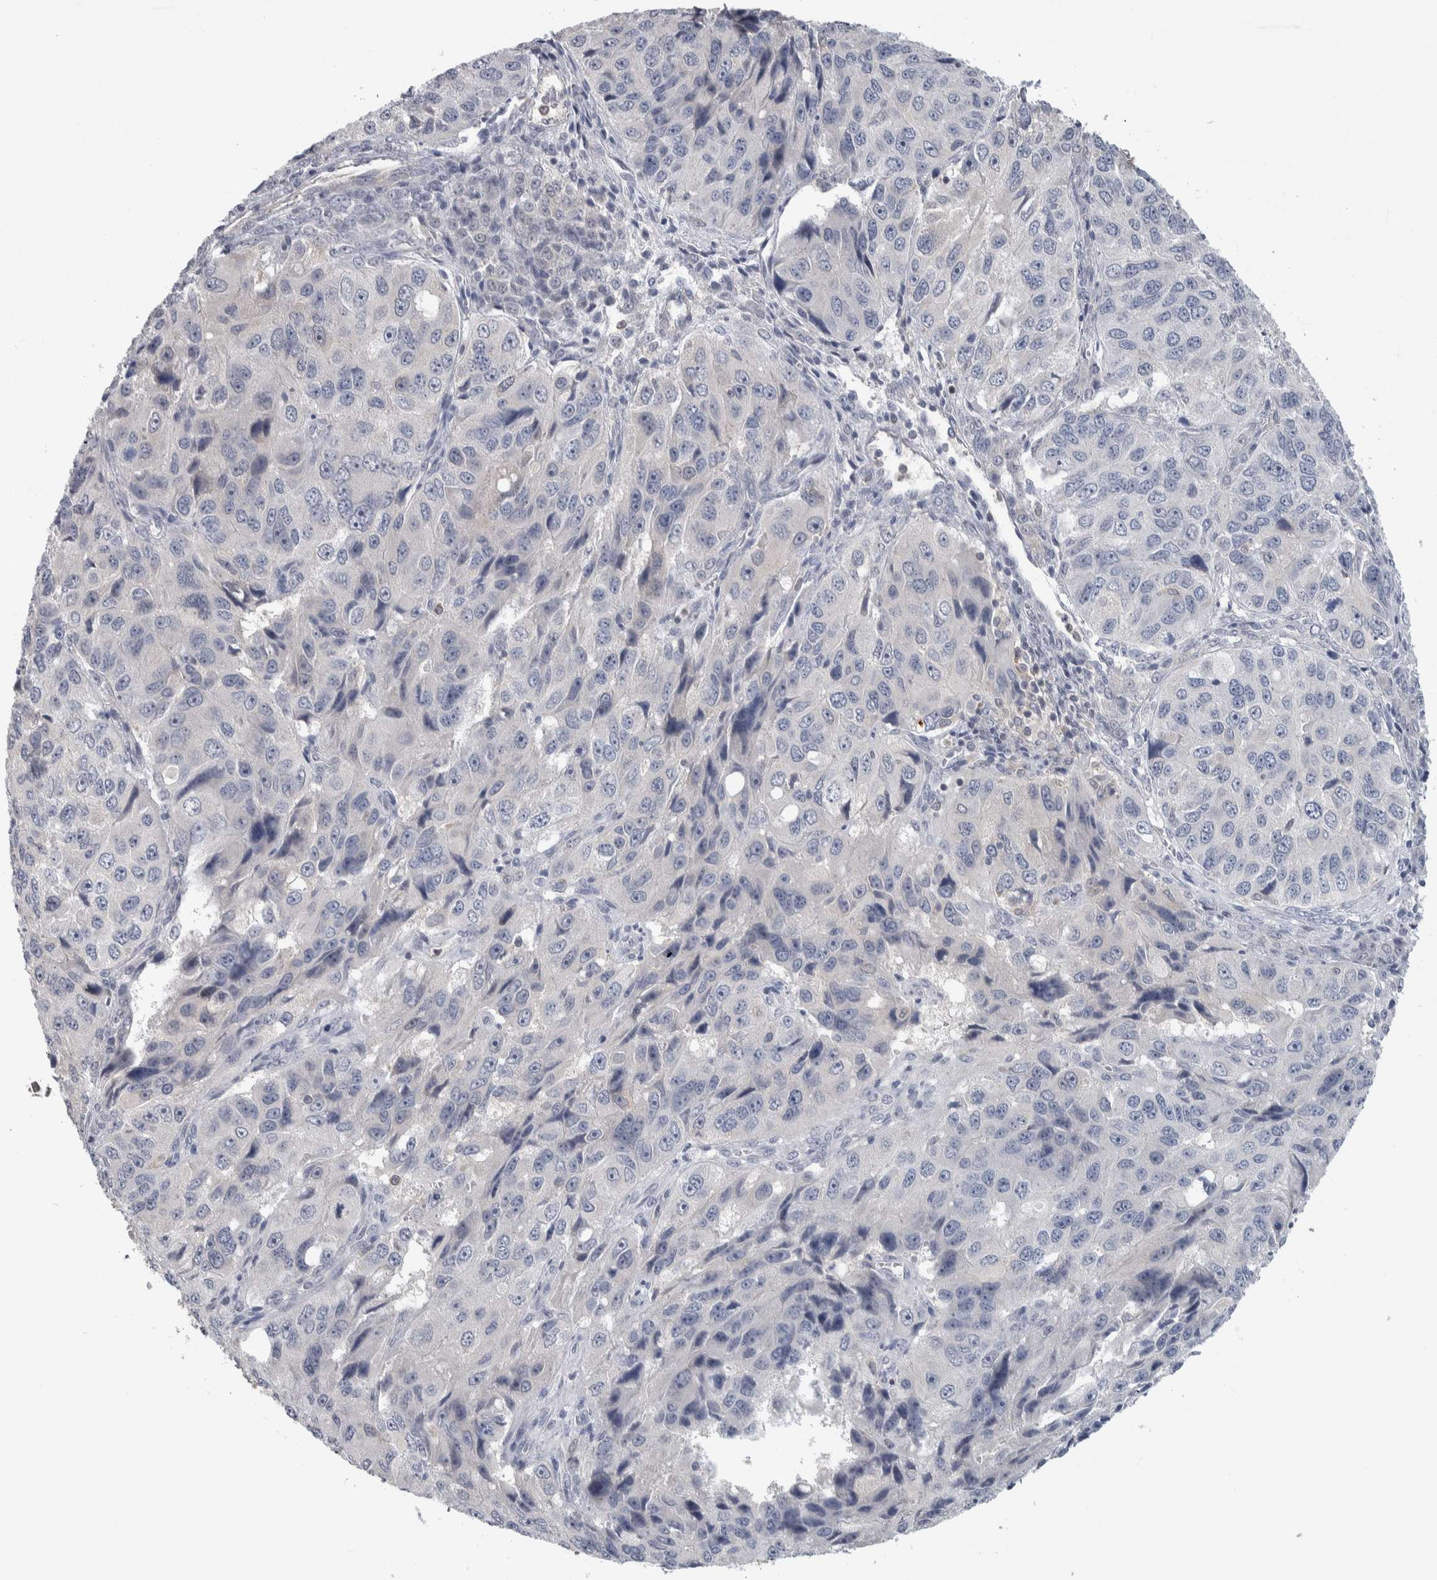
{"staining": {"intensity": "negative", "quantity": "none", "location": "none"}, "tissue": "ovarian cancer", "cell_type": "Tumor cells", "image_type": "cancer", "snomed": [{"axis": "morphology", "description": "Carcinoma, endometroid"}, {"axis": "topography", "description": "Ovary"}], "caption": "Immunohistochemistry of human ovarian cancer (endometroid carcinoma) exhibits no staining in tumor cells. (DAB (3,3'-diaminobenzidine) immunohistochemistry (IHC), high magnification).", "gene": "HTATIP2", "patient": {"sex": "female", "age": 51}}